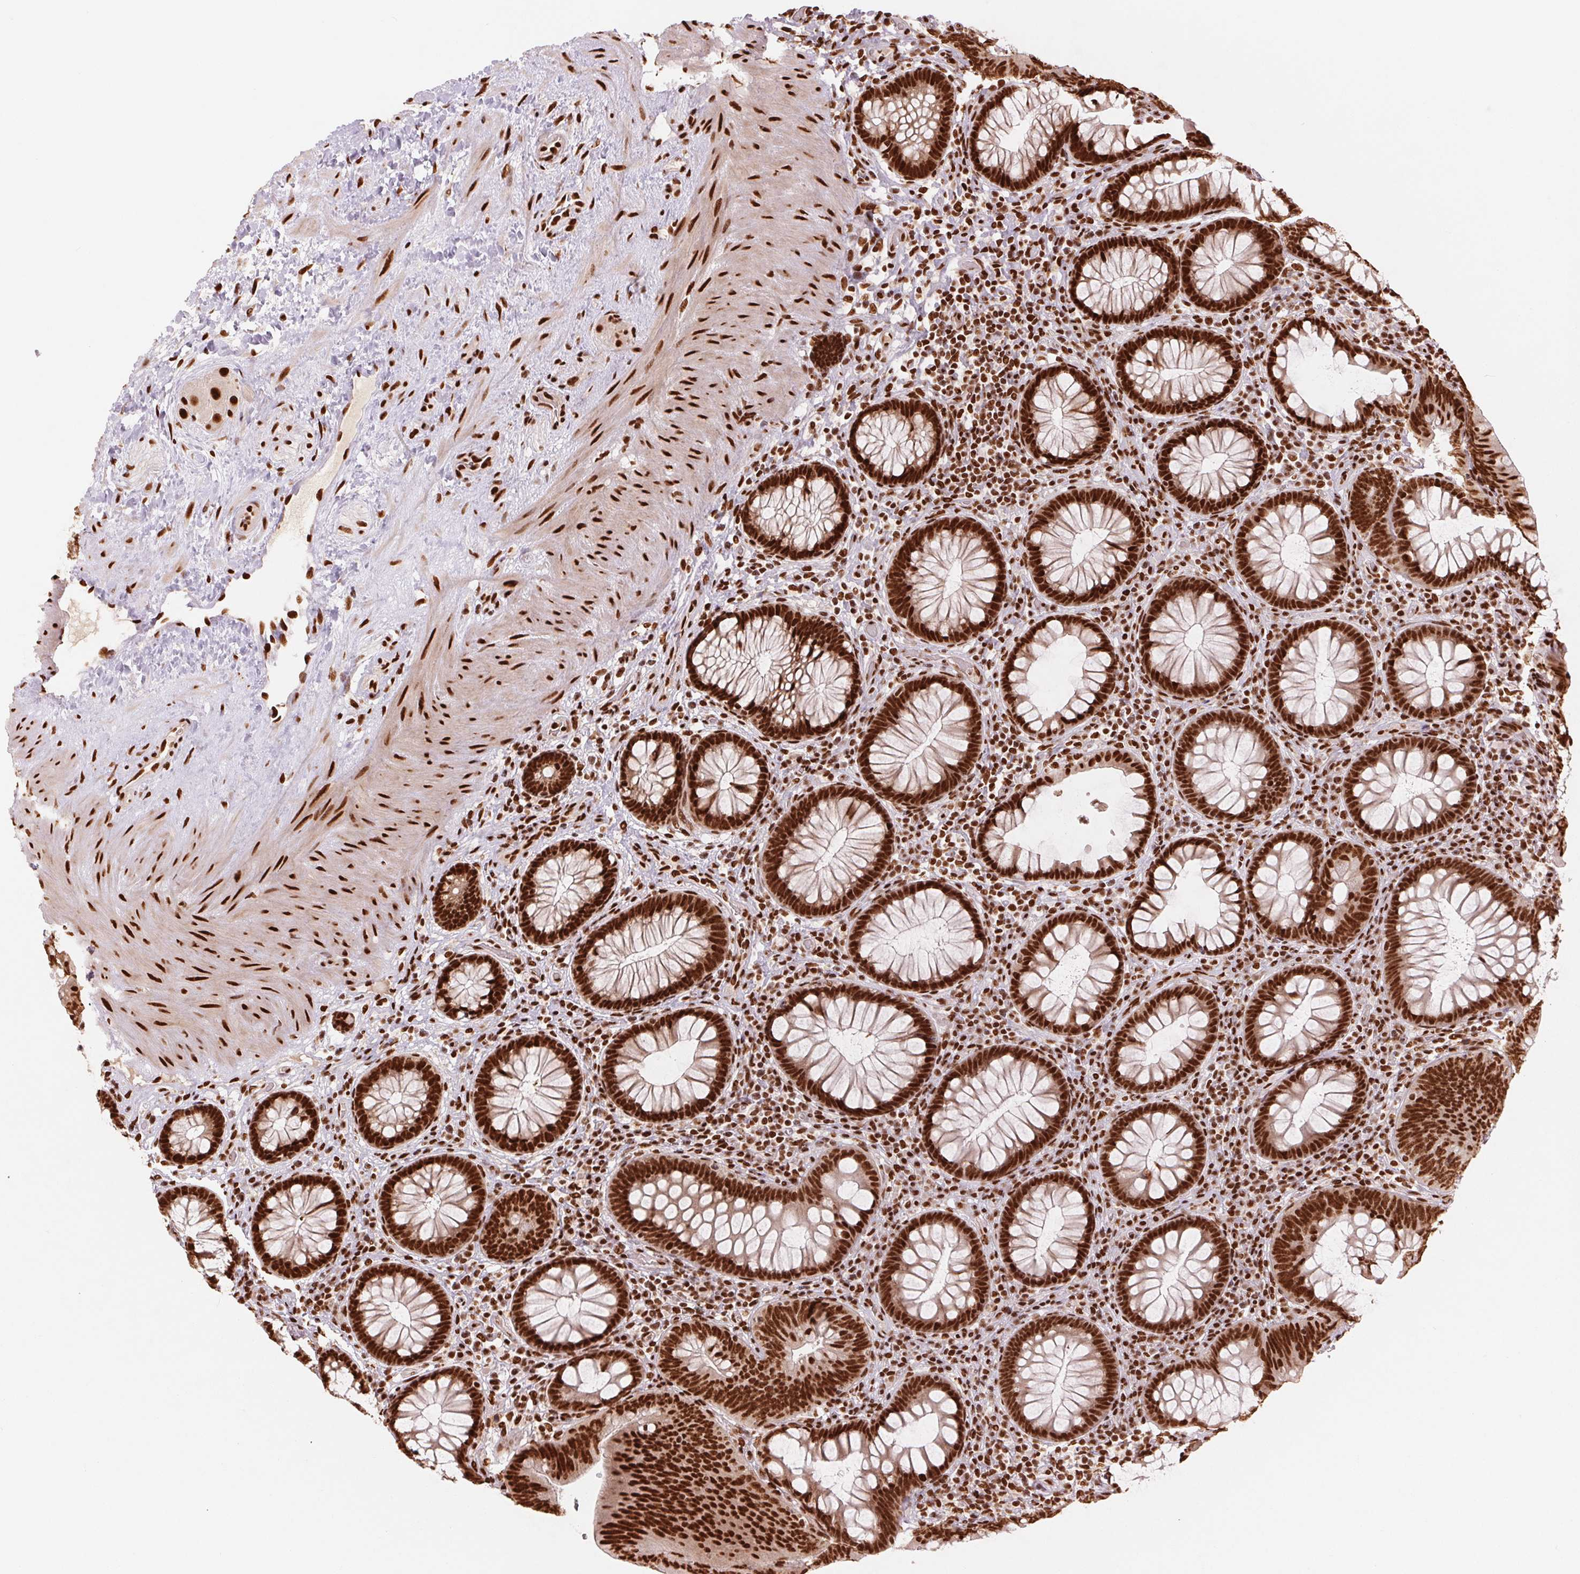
{"staining": {"intensity": "strong", "quantity": ">75%", "location": "nuclear"}, "tissue": "colon", "cell_type": "Endothelial cells", "image_type": "normal", "snomed": [{"axis": "morphology", "description": "Normal tissue, NOS"}, {"axis": "morphology", "description": "Adenoma, NOS"}, {"axis": "topography", "description": "Soft tissue"}, {"axis": "topography", "description": "Colon"}], "caption": "Immunohistochemical staining of benign colon demonstrates strong nuclear protein expression in approximately >75% of endothelial cells.", "gene": "TTLL9", "patient": {"sex": "male", "age": 47}}